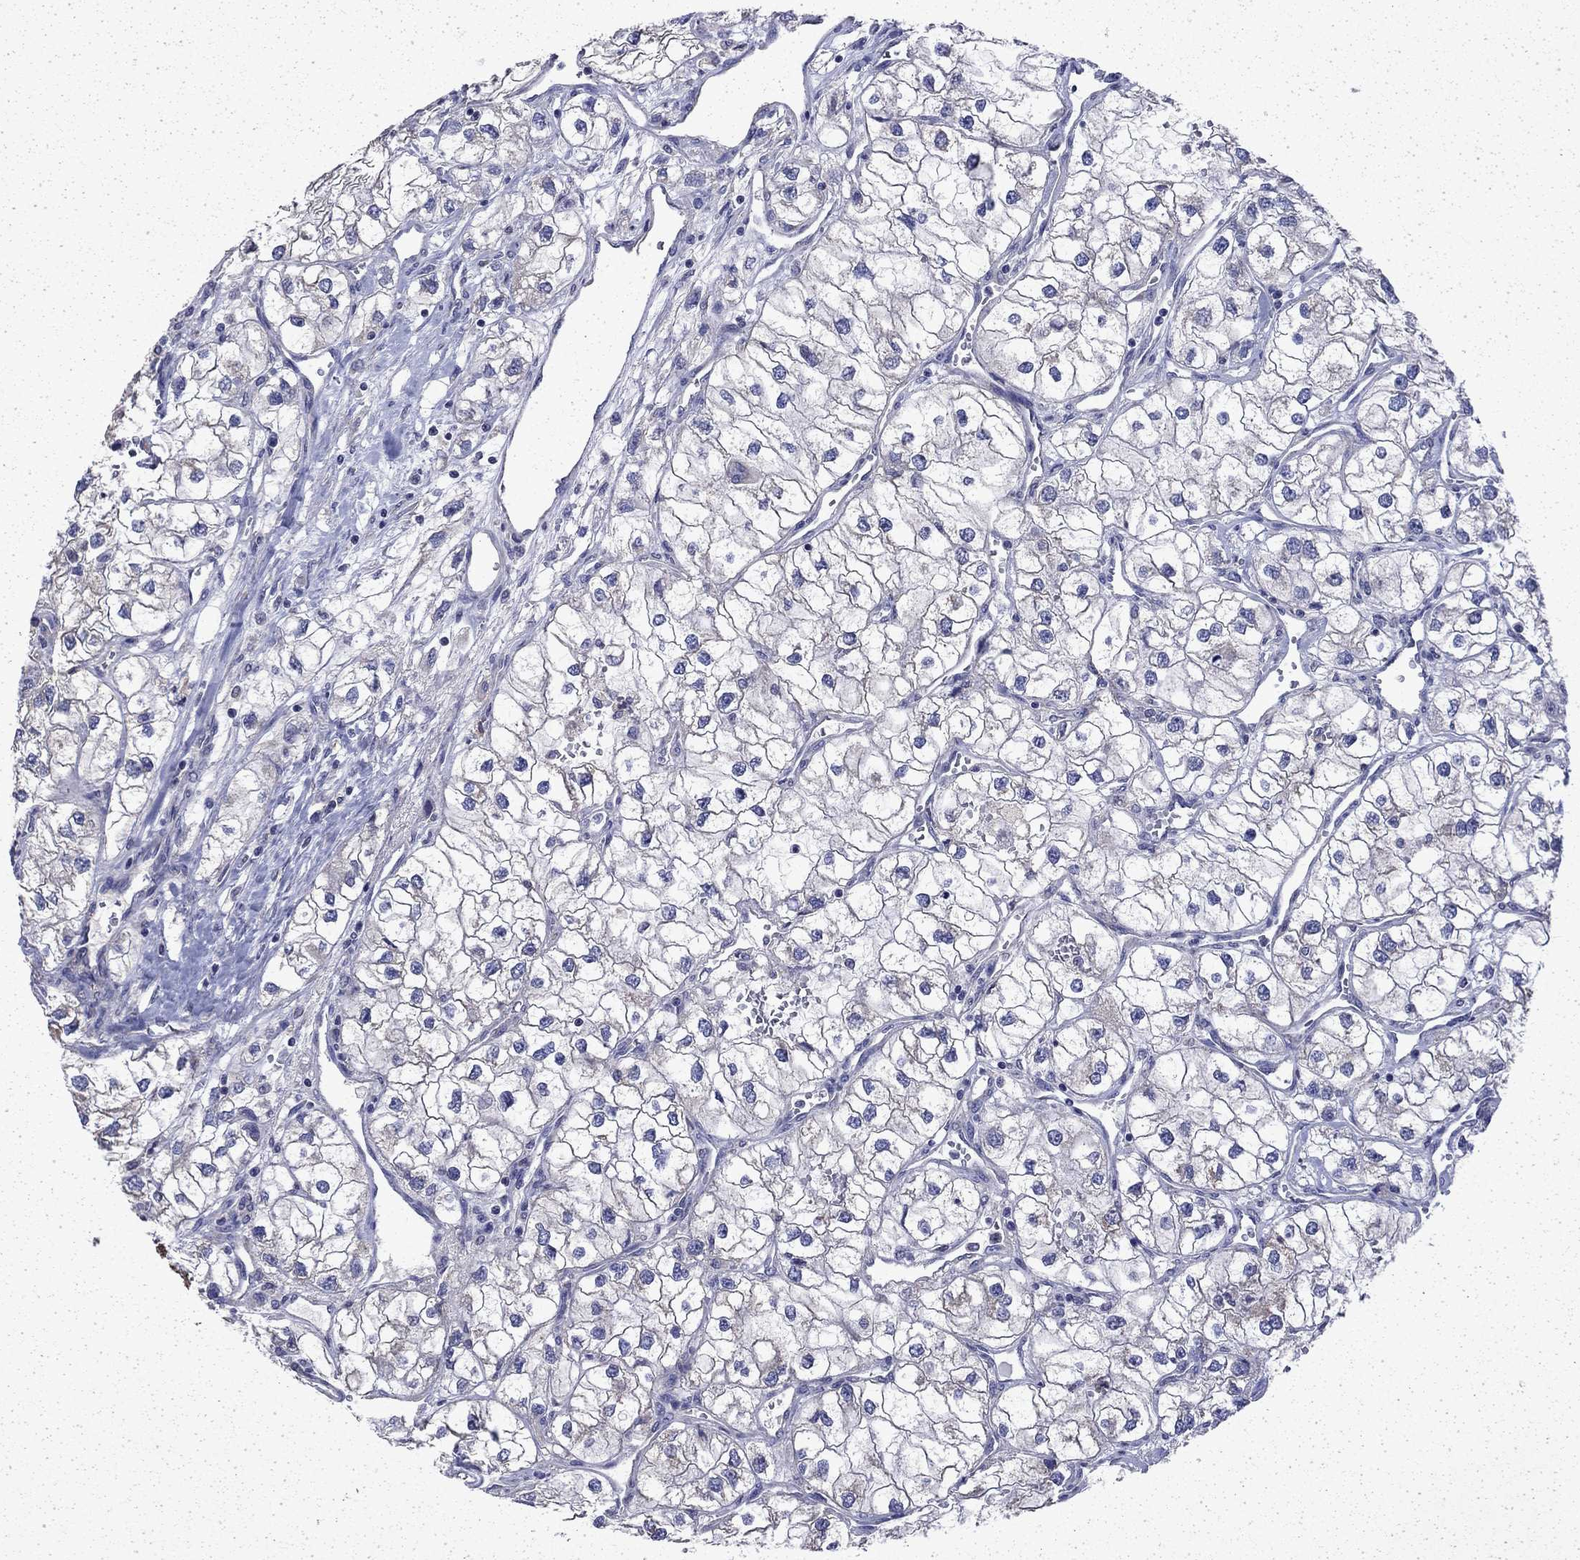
{"staining": {"intensity": "negative", "quantity": "none", "location": "none"}, "tissue": "renal cancer", "cell_type": "Tumor cells", "image_type": "cancer", "snomed": [{"axis": "morphology", "description": "Adenocarcinoma, NOS"}, {"axis": "topography", "description": "Kidney"}], "caption": "Immunohistochemistry (IHC) image of renal cancer stained for a protein (brown), which demonstrates no expression in tumor cells. Nuclei are stained in blue.", "gene": "DTNA", "patient": {"sex": "male", "age": 59}}